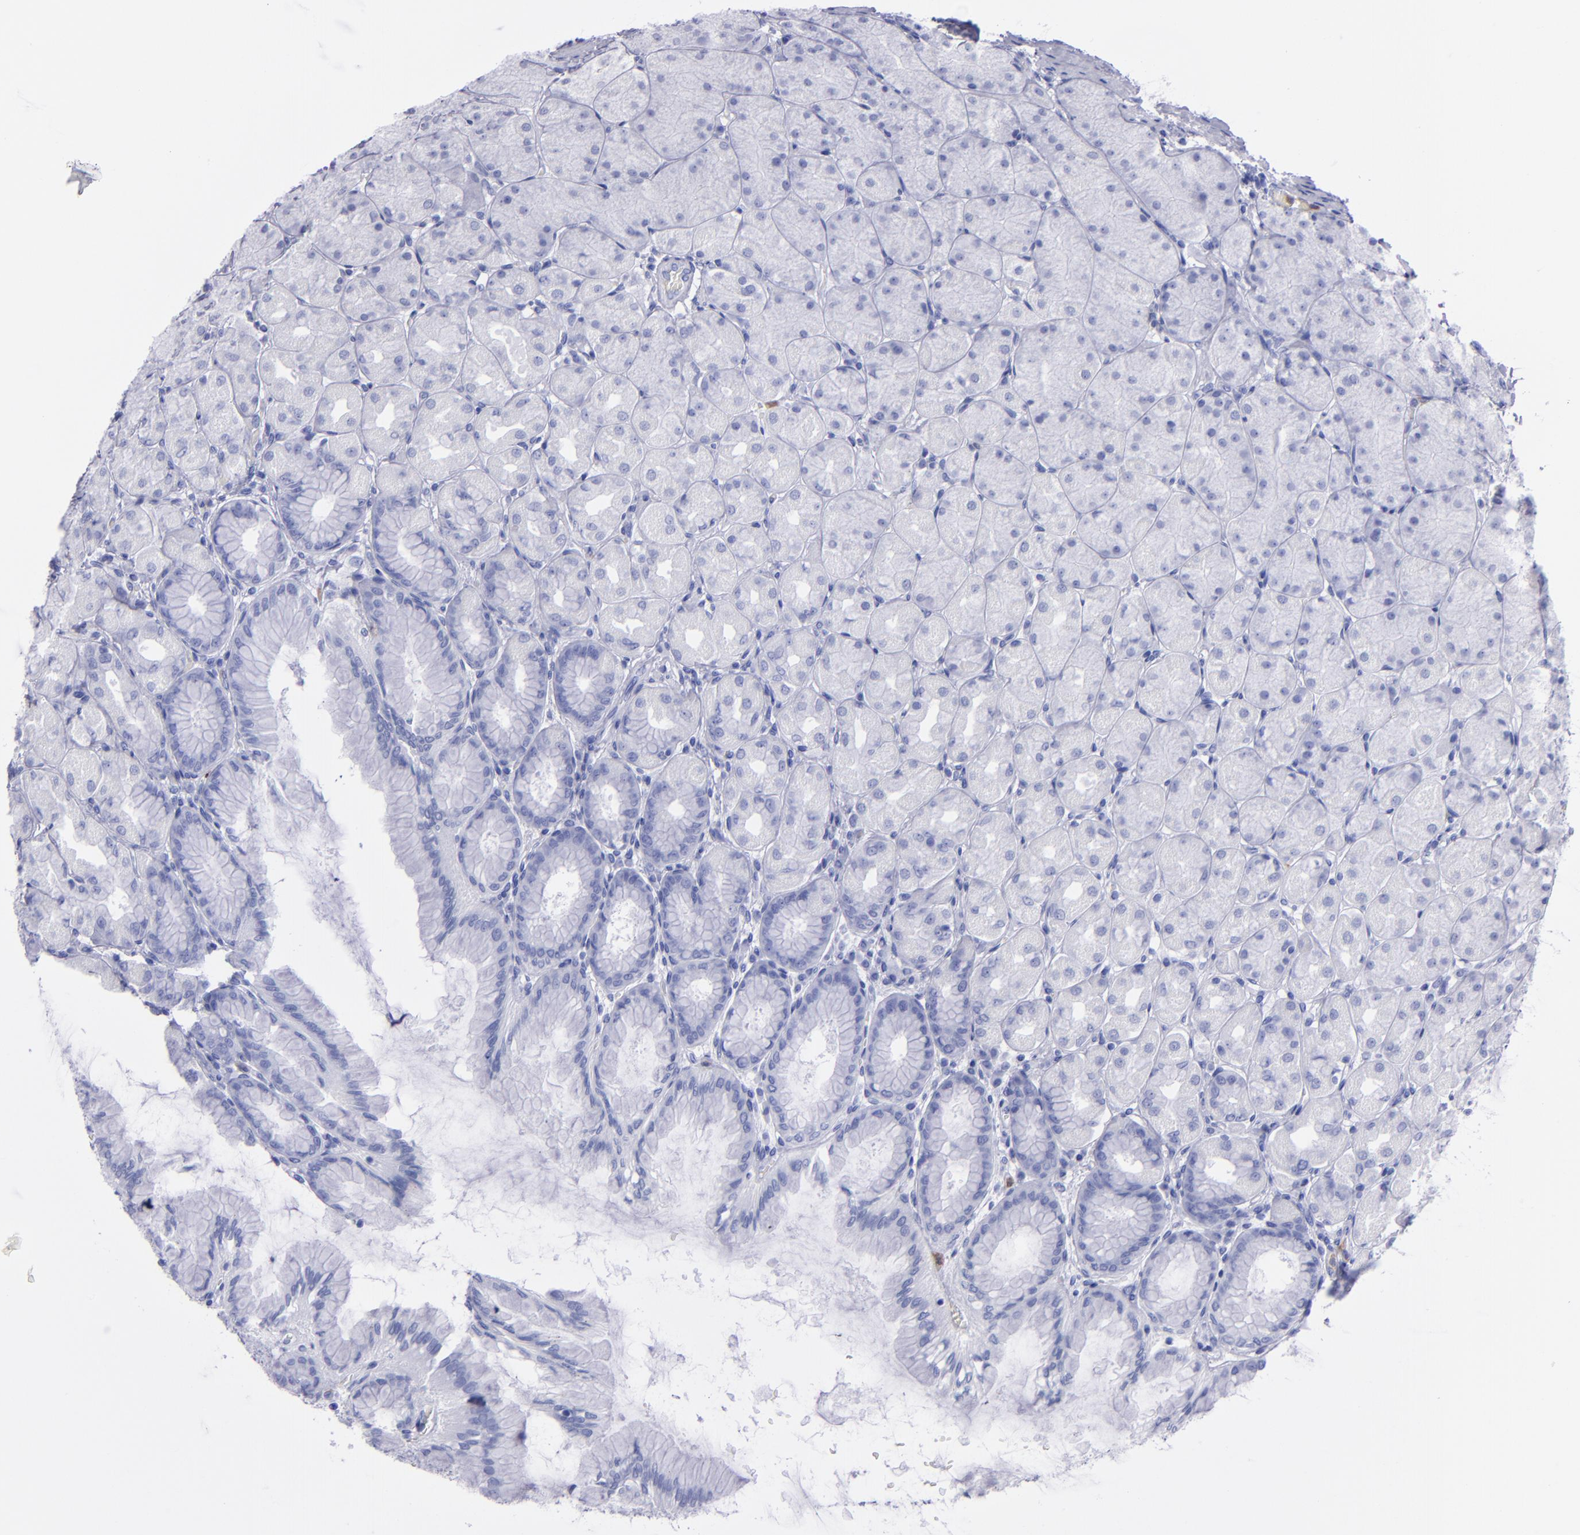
{"staining": {"intensity": "negative", "quantity": "none", "location": "none"}, "tissue": "stomach", "cell_type": "Glandular cells", "image_type": "normal", "snomed": [{"axis": "morphology", "description": "Normal tissue, NOS"}, {"axis": "topography", "description": "Stomach, upper"}], "caption": "Immunohistochemistry (IHC) of benign stomach shows no positivity in glandular cells. (Immunohistochemistry (IHC), brightfield microscopy, high magnification).", "gene": "CR1", "patient": {"sex": "female", "age": 56}}